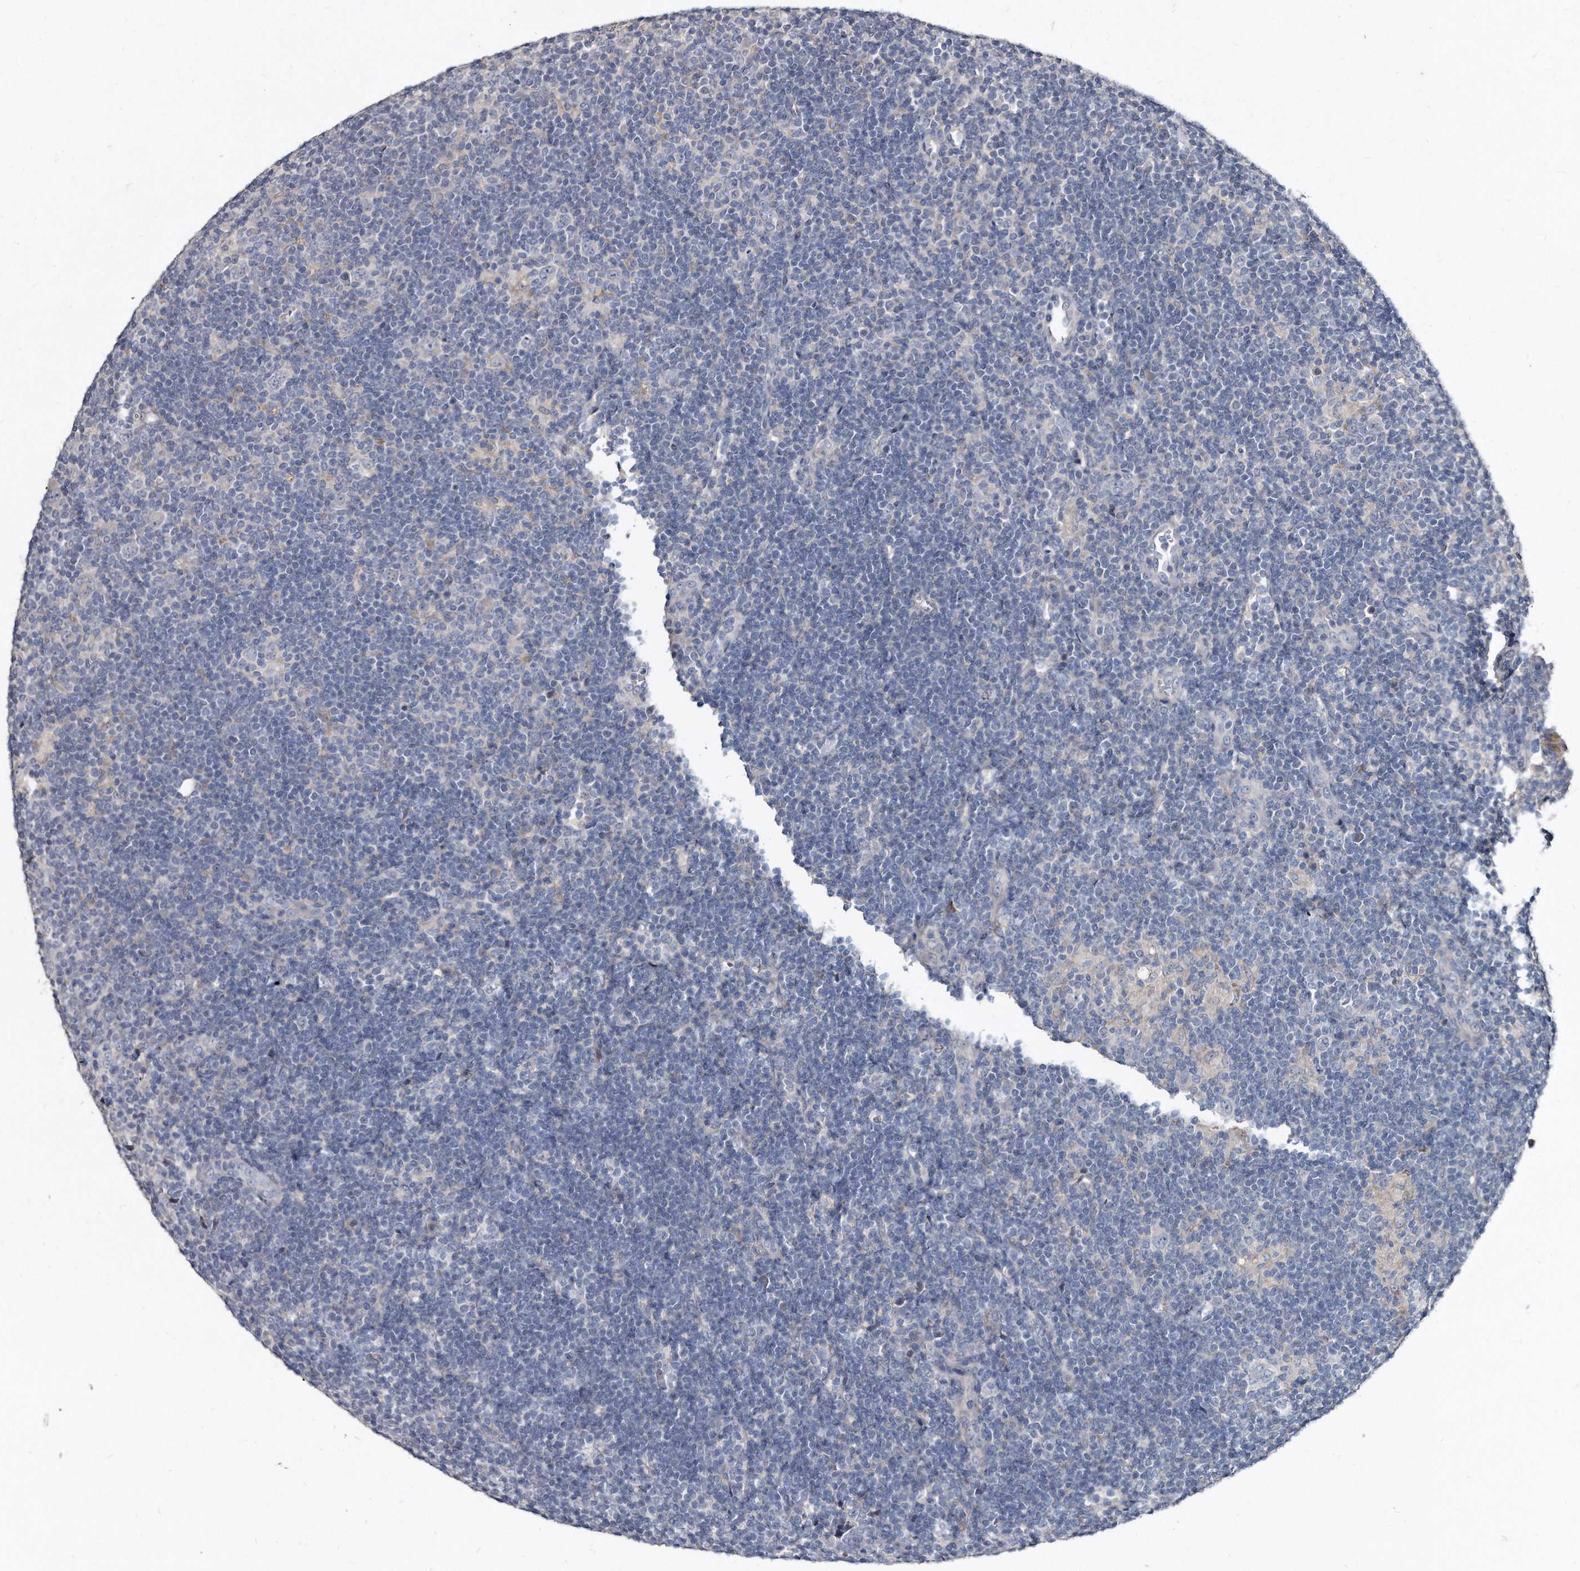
{"staining": {"intensity": "negative", "quantity": "none", "location": "none"}, "tissue": "lymphoma", "cell_type": "Tumor cells", "image_type": "cancer", "snomed": [{"axis": "morphology", "description": "Hodgkin's disease, NOS"}, {"axis": "topography", "description": "Lymph node"}], "caption": "This is an IHC image of lymphoma. There is no positivity in tumor cells.", "gene": "KLHDC3", "patient": {"sex": "female", "age": 57}}